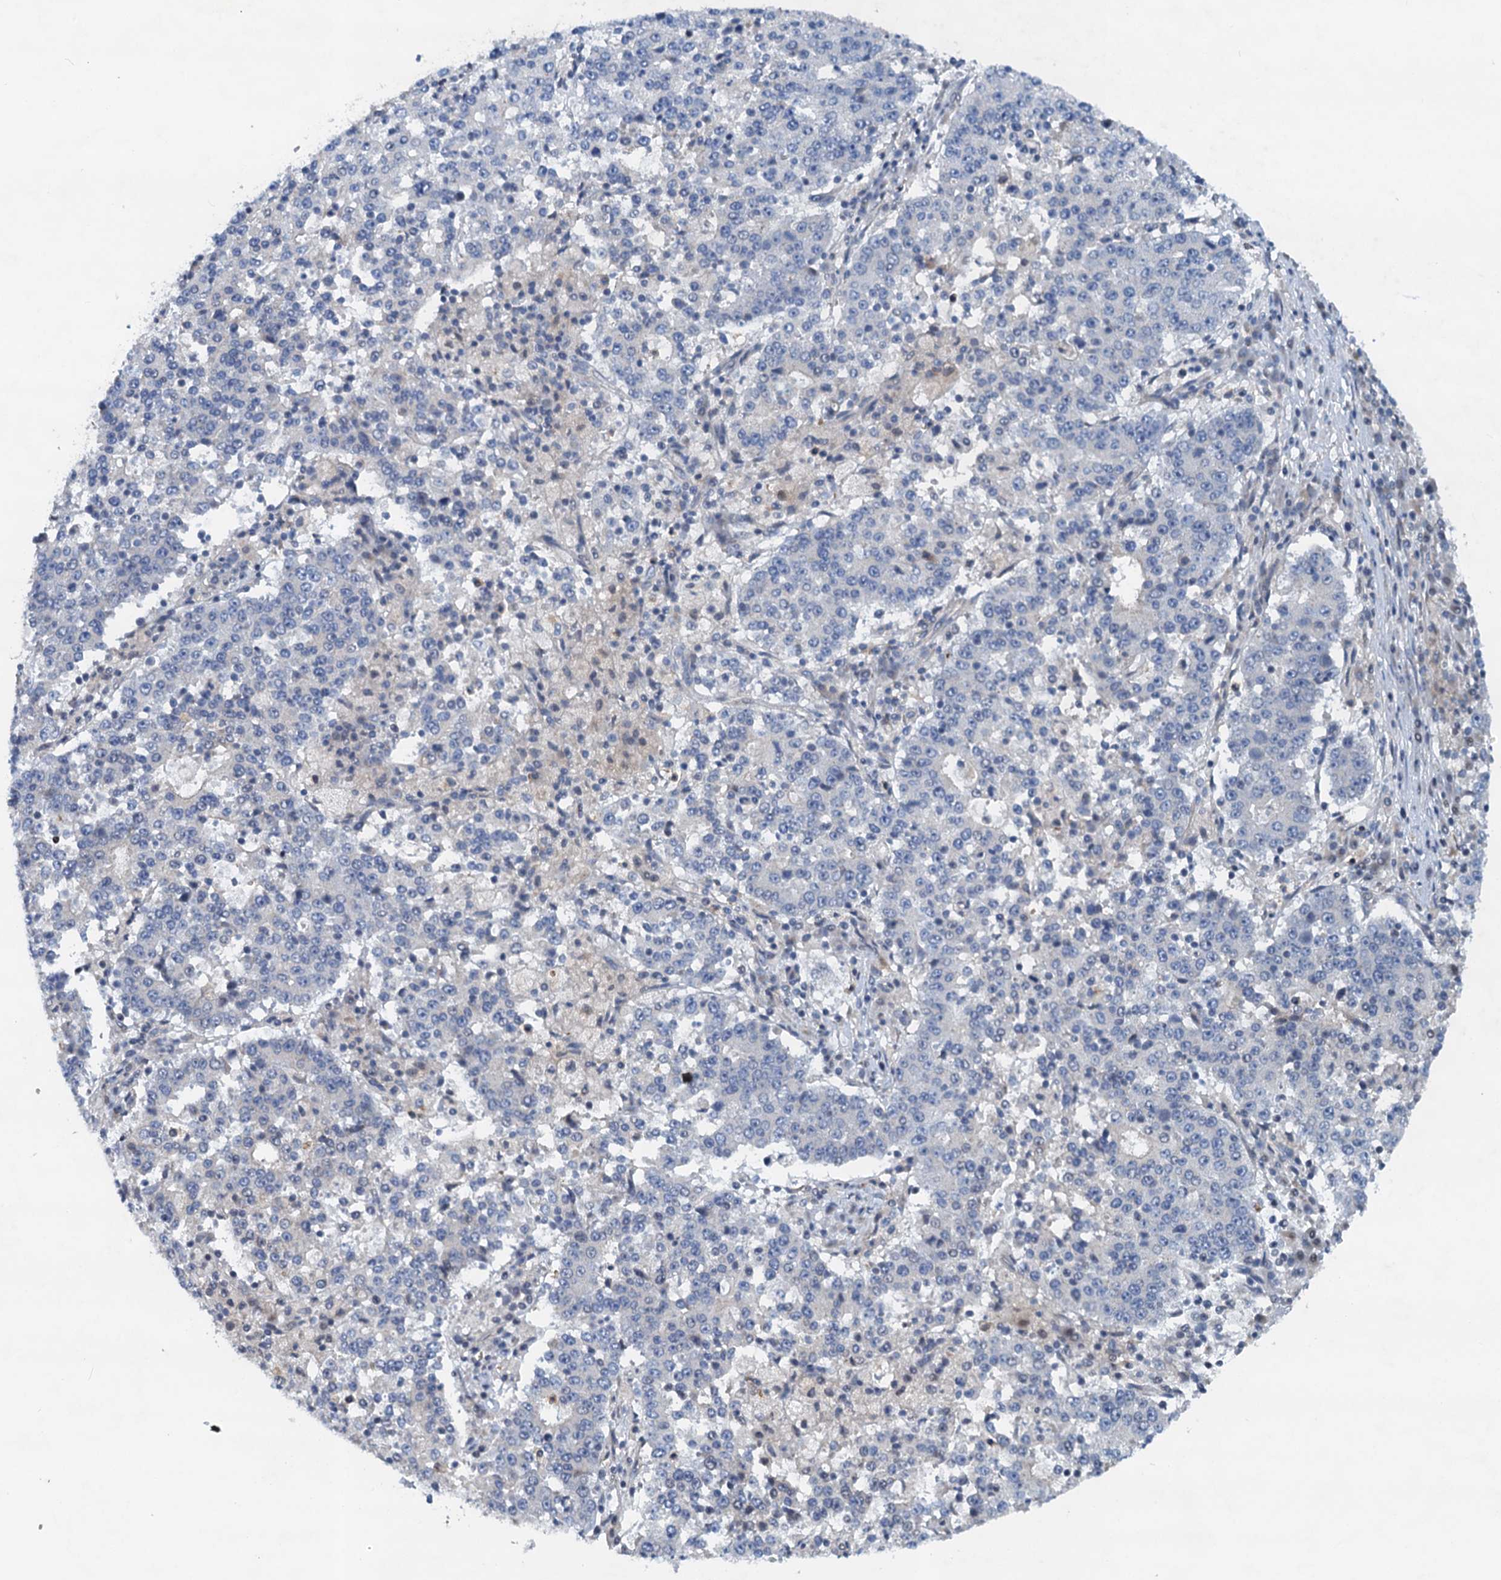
{"staining": {"intensity": "negative", "quantity": "none", "location": "none"}, "tissue": "stomach cancer", "cell_type": "Tumor cells", "image_type": "cancer", "snomed": [{"axis": "morphology", "description": "Adenocarcinoma, NOS"}, {"axis": "topography", "description": "Stomach"}], "caption": "Immunohistochemistry (IHC) photomicrograph of neoplastic tissue: human stomach adenocarcinoma stained with DAB demonstrates no significant protein positivity in tumor cells. (DAB immunohistochemistry (IHC) visualized using brightfield microscopy, high magnification).", "gene": "NBEA", "patient": {"sex": "male", "age": 59}}